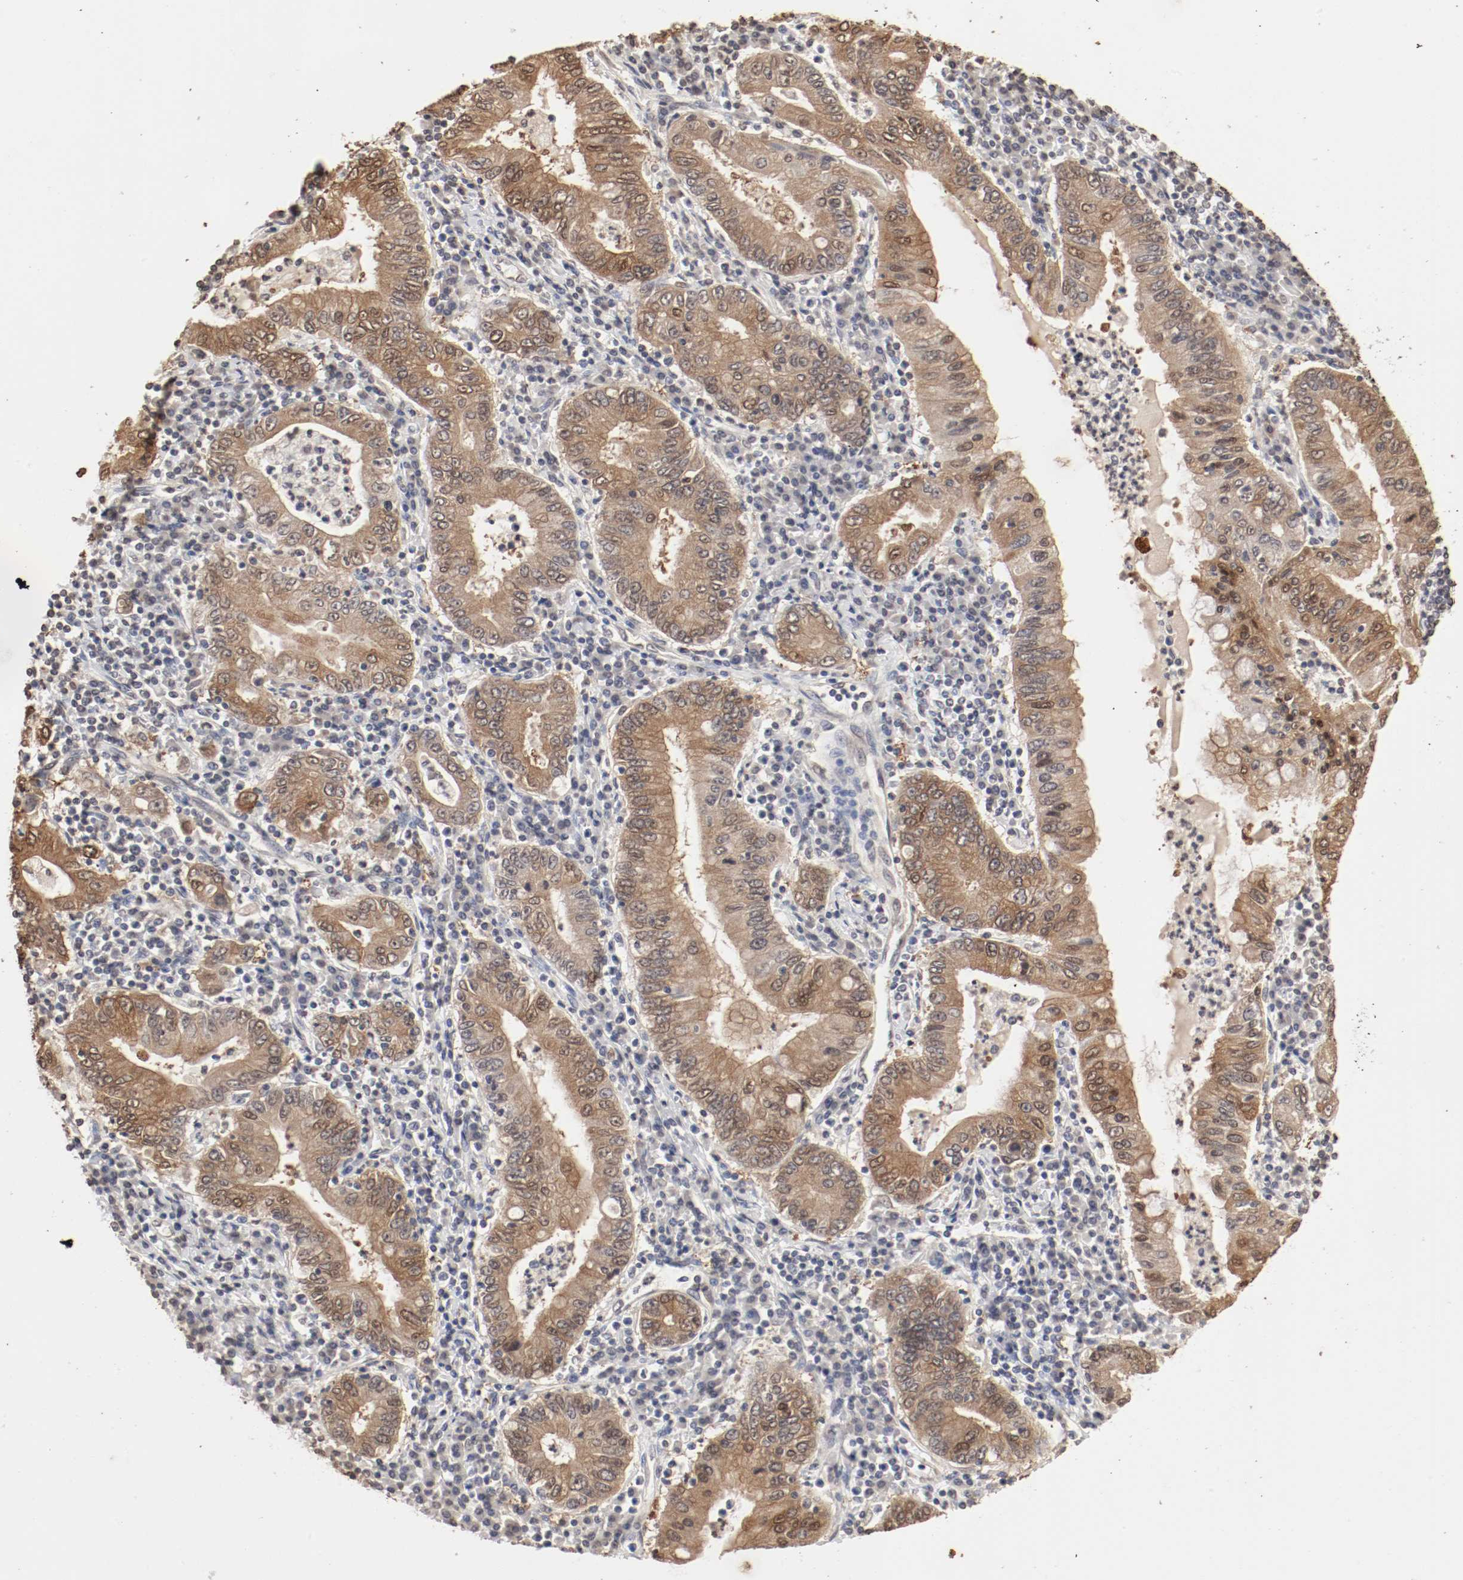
{"staining": {"intensity": "moderate", "quantity": ">75%", "location": "cytoplasmic/membranous,nuclear"}, "tissue": "stomach cancer", "cell_type": "Tumor cells", "image_type": "cancer", "snomed": [{"axis": "morphology", "description": "Normal tissue, NOS"}, {"axis": "morphology", "description": "Adenocarcinoma, NOS"}, {"axis": "topography", "description": "Esophagus"}, {"axis": "topography", "description": "Stomach, upper"}, {"axis": "topography", "description": "Peripheral nerve tissue"}], "caption": "Tumor cells reveal medium levels of moderate cytoplasmic/membranous and nuclear staining in approximately >75% of cells in human stomach adenocarcinoma. (Stains: DAB in brown, nuclei in blue, Microscopy: brightfield microscopy at high magnification).", "gene": "WASL", "patient": {"sex": "male", "age": 62}}